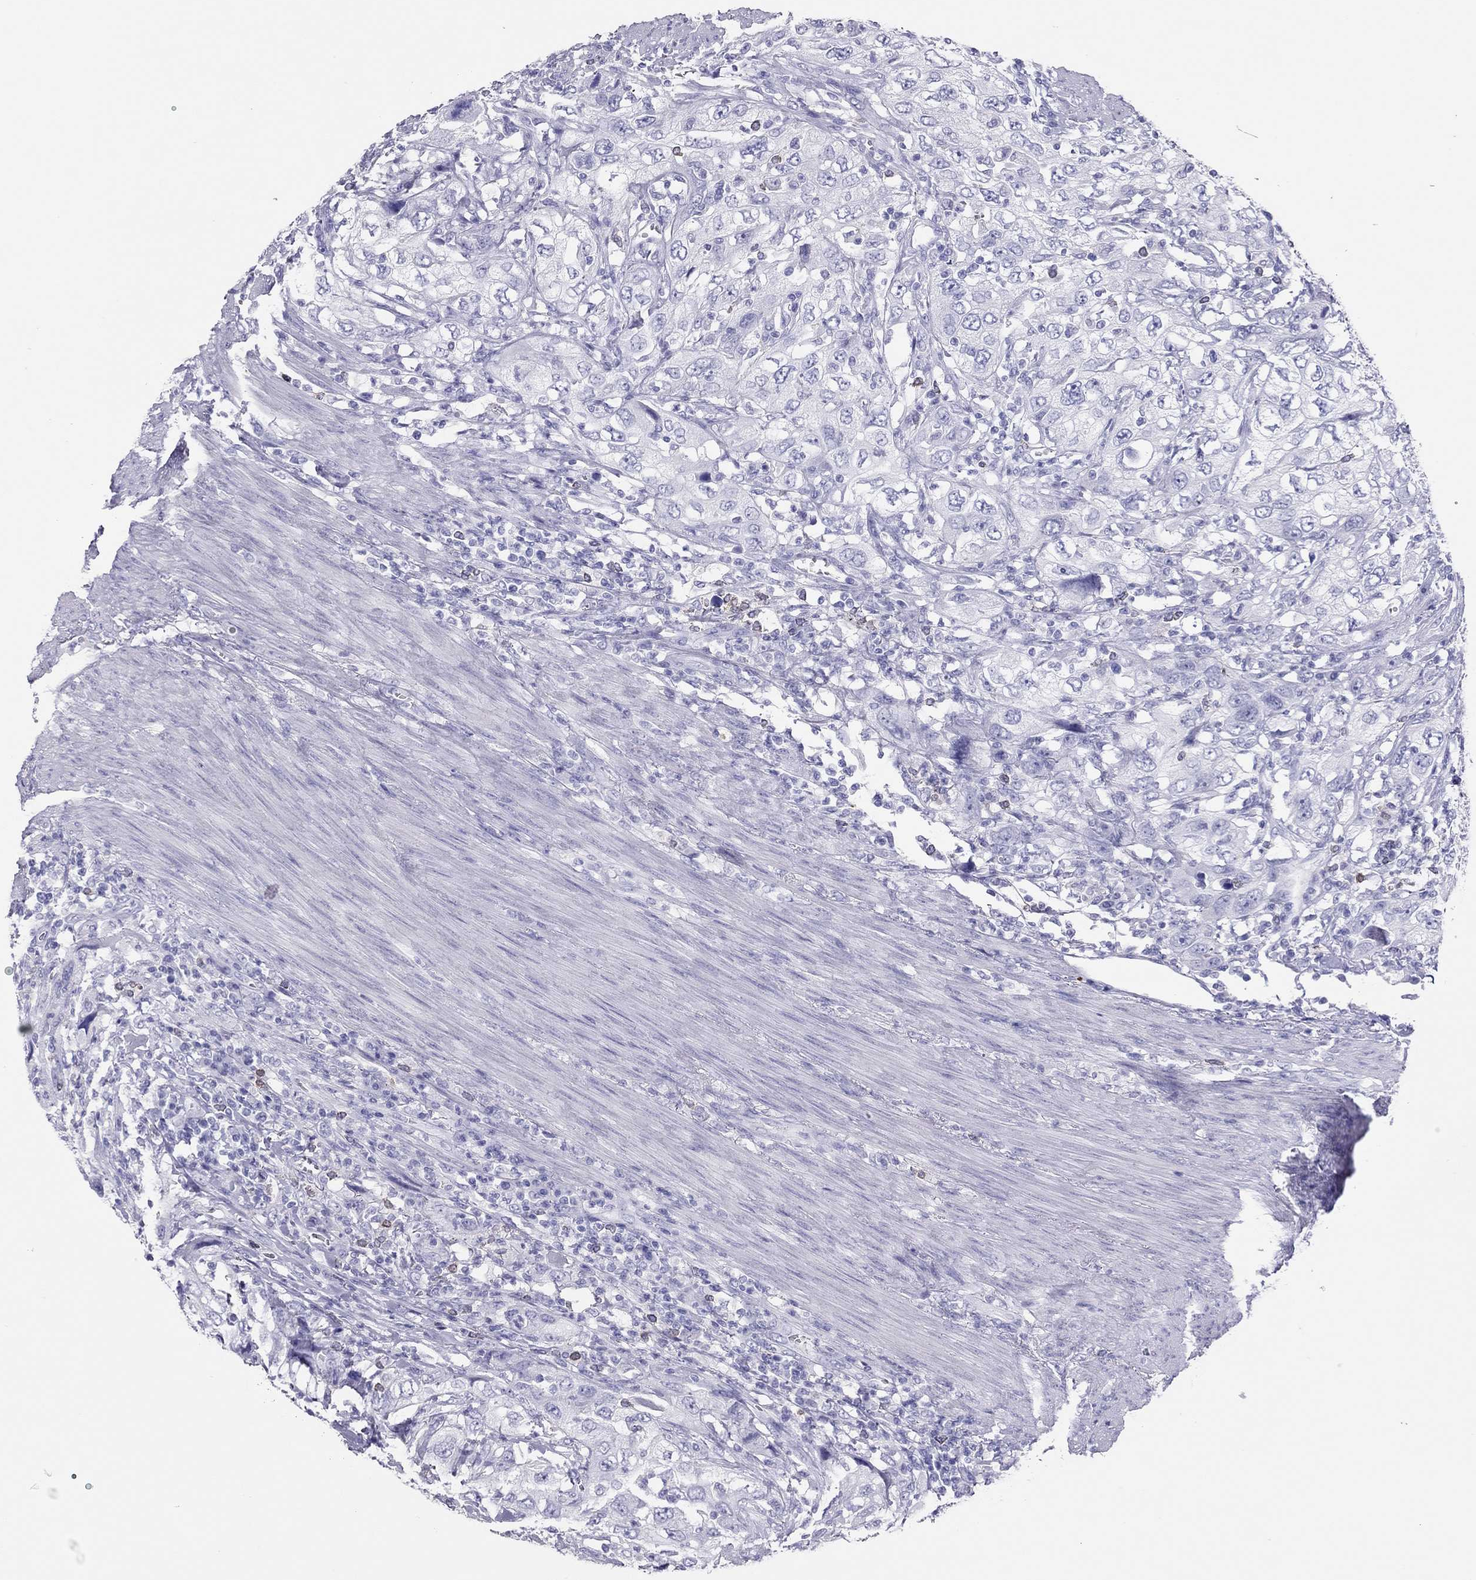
{"staining": {"intensity": "negative", "quantity": "none", "location": "none"}, "tissue": "urothelial cancer", "cell_type": "Tumor cells", "image_type": "cancer", "snomed": [{"axis": "morphology", "description": "Urothelial carcinoma, High grade"}, {"axis": "topography", "description": "Urinary bladder"}], "caption": "DAB (3,3'-diaminobenzidine) immunohistochemical staining of human urothelial carcinoma (high-grade) shows no significant staining in tumor cells.", "gene": "TSHB", "patient": {"sex": "male", "age": 76}}